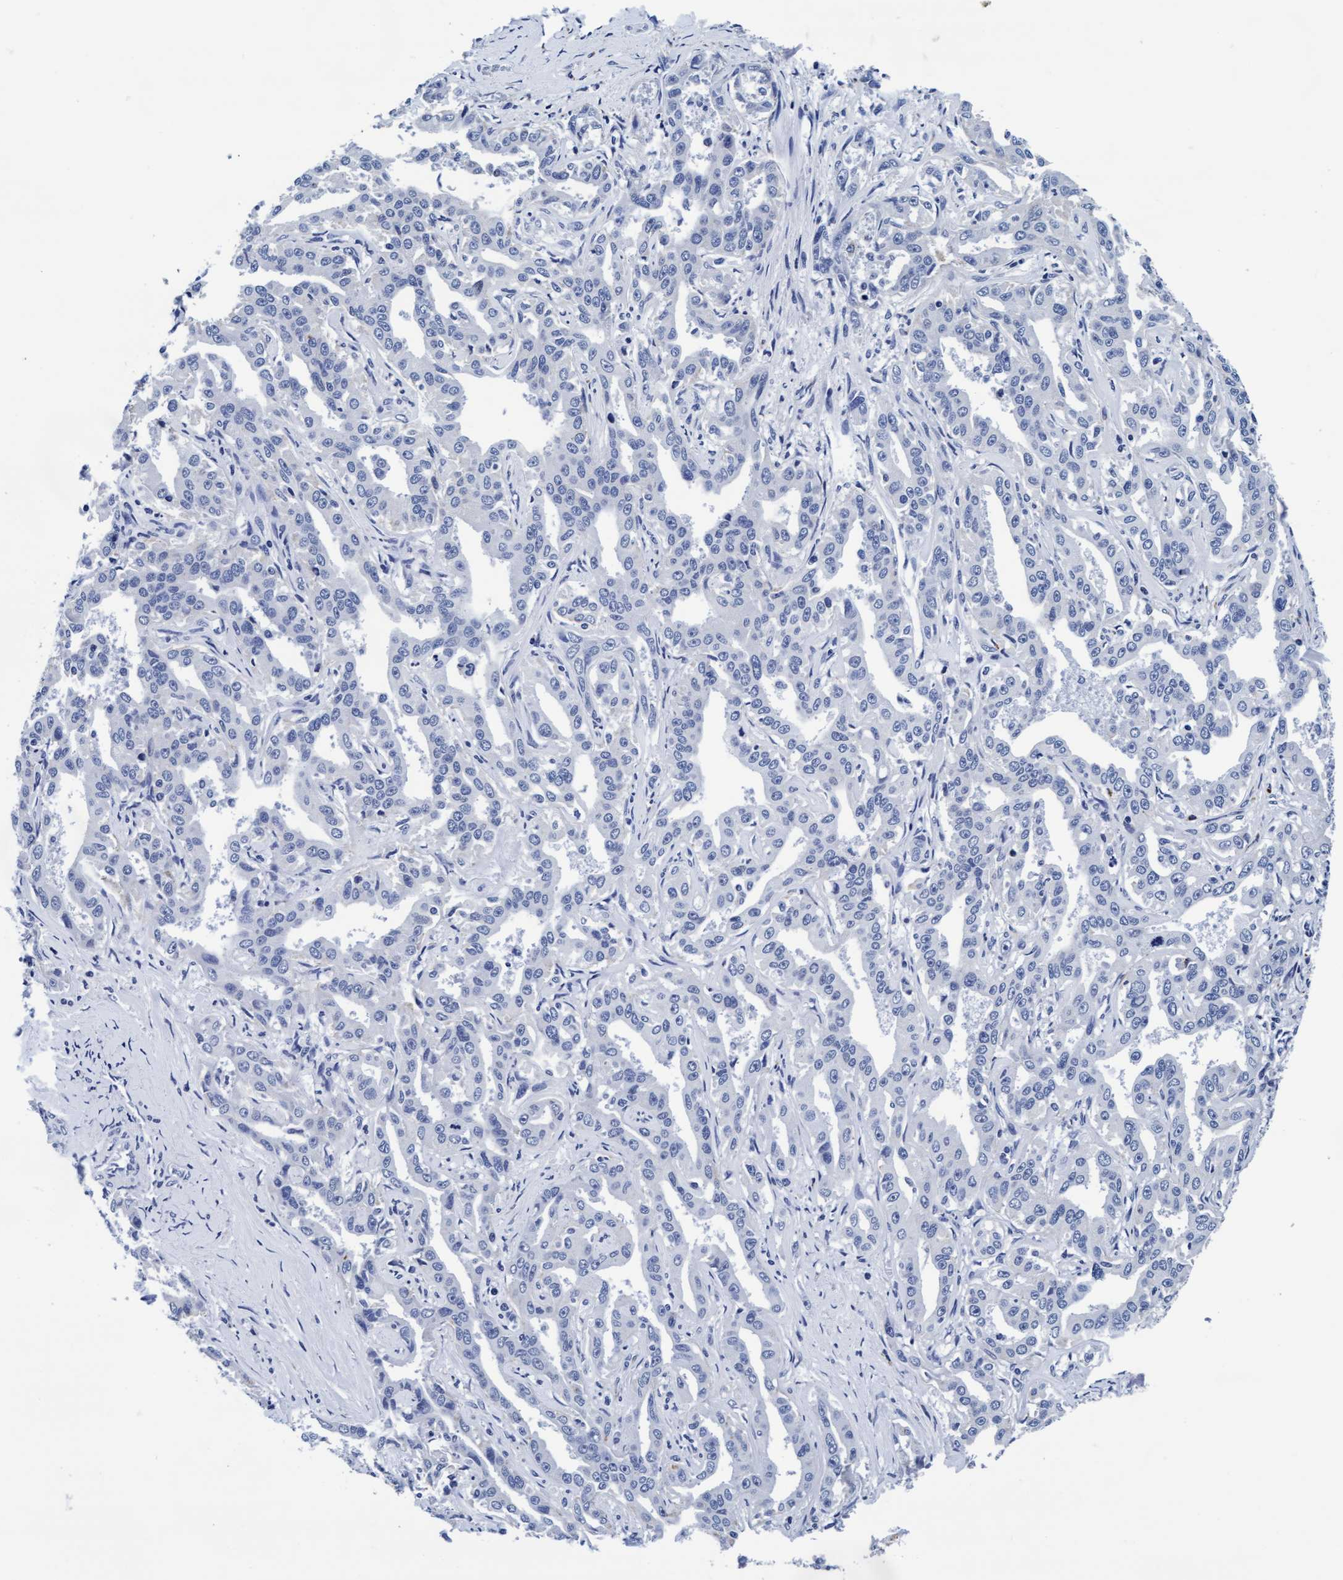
{"staining": {"intensity": "negative", "quantity": "none", "location": "none"}, "tissue": "liver cancer", "cell_type": "Tumor cells", "image_type": "cancer", "snomed": [{"axis": "morphology", "description": "Cholangiocarcinoma"}, {"axis": "topography", "description": "Liver"}], "caption": "A histopathology image of cholangiocarcinoma (liver) stained for a protein displays no brown staining in tumor cells. (DAB IHC, high magnification).", "gene": "ARSG", "patient": {"sex": "male", "age": 59}}